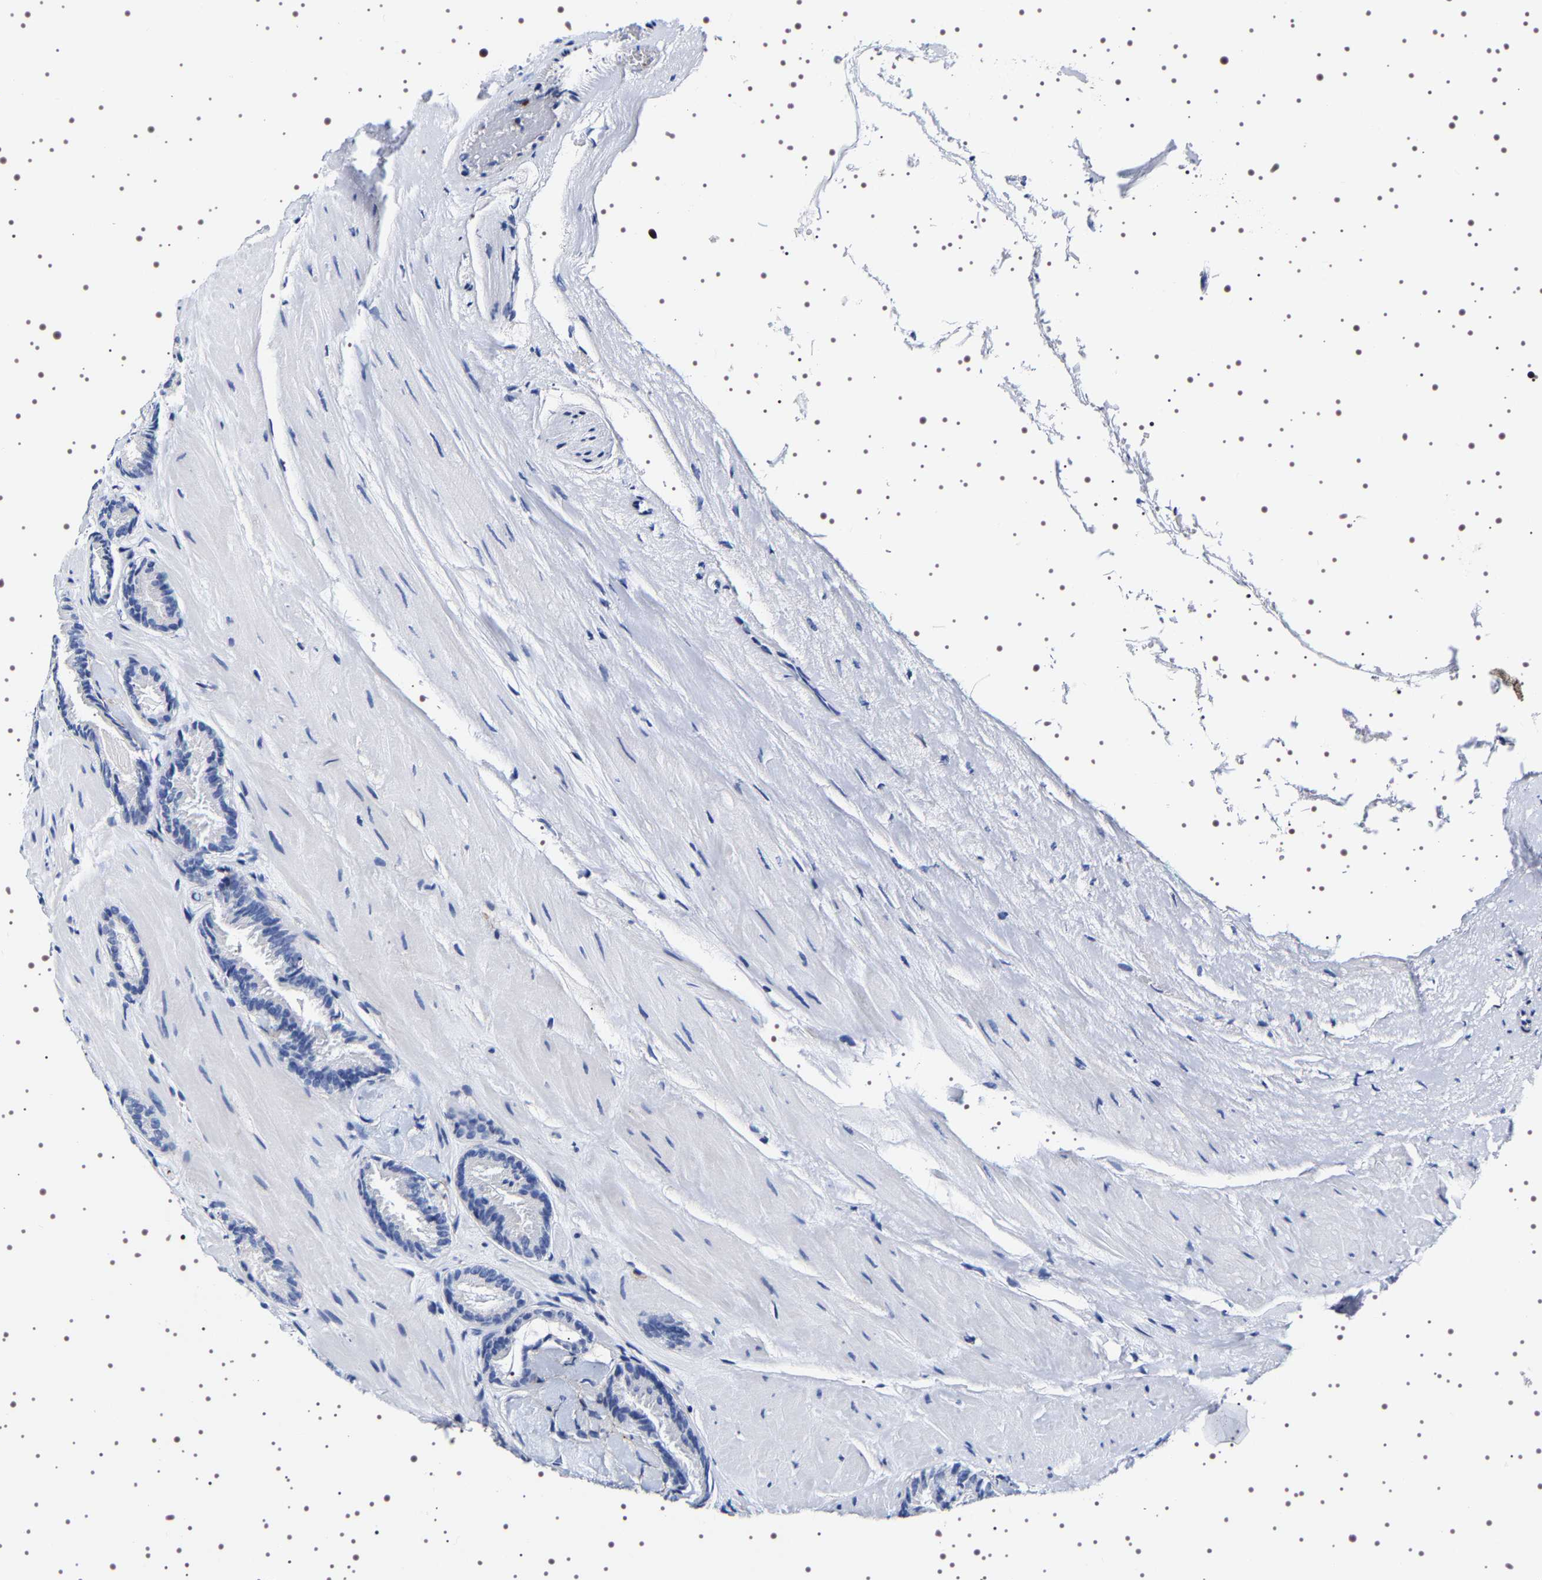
{"staining": {"intensity": "negative", "quantity": "none", "location": "none"}, "tissue": "prostate cancer", "cell_type": "Tumor cells", "image_type": "cancer", "snomed": [{"axis": "morphology", "description": "Adenocarcinoma, Low grade"}, {"axis": "topography", "description": "Prostate"}], "caption": "High power microscopy image of an immunohistochemistry photomicrograph of prostate adenocarcinoma (low-grade), revealing no significant expression in tumor cells.", "gene": "SQLE", "patient": {"sex": "male", "age": 51}}